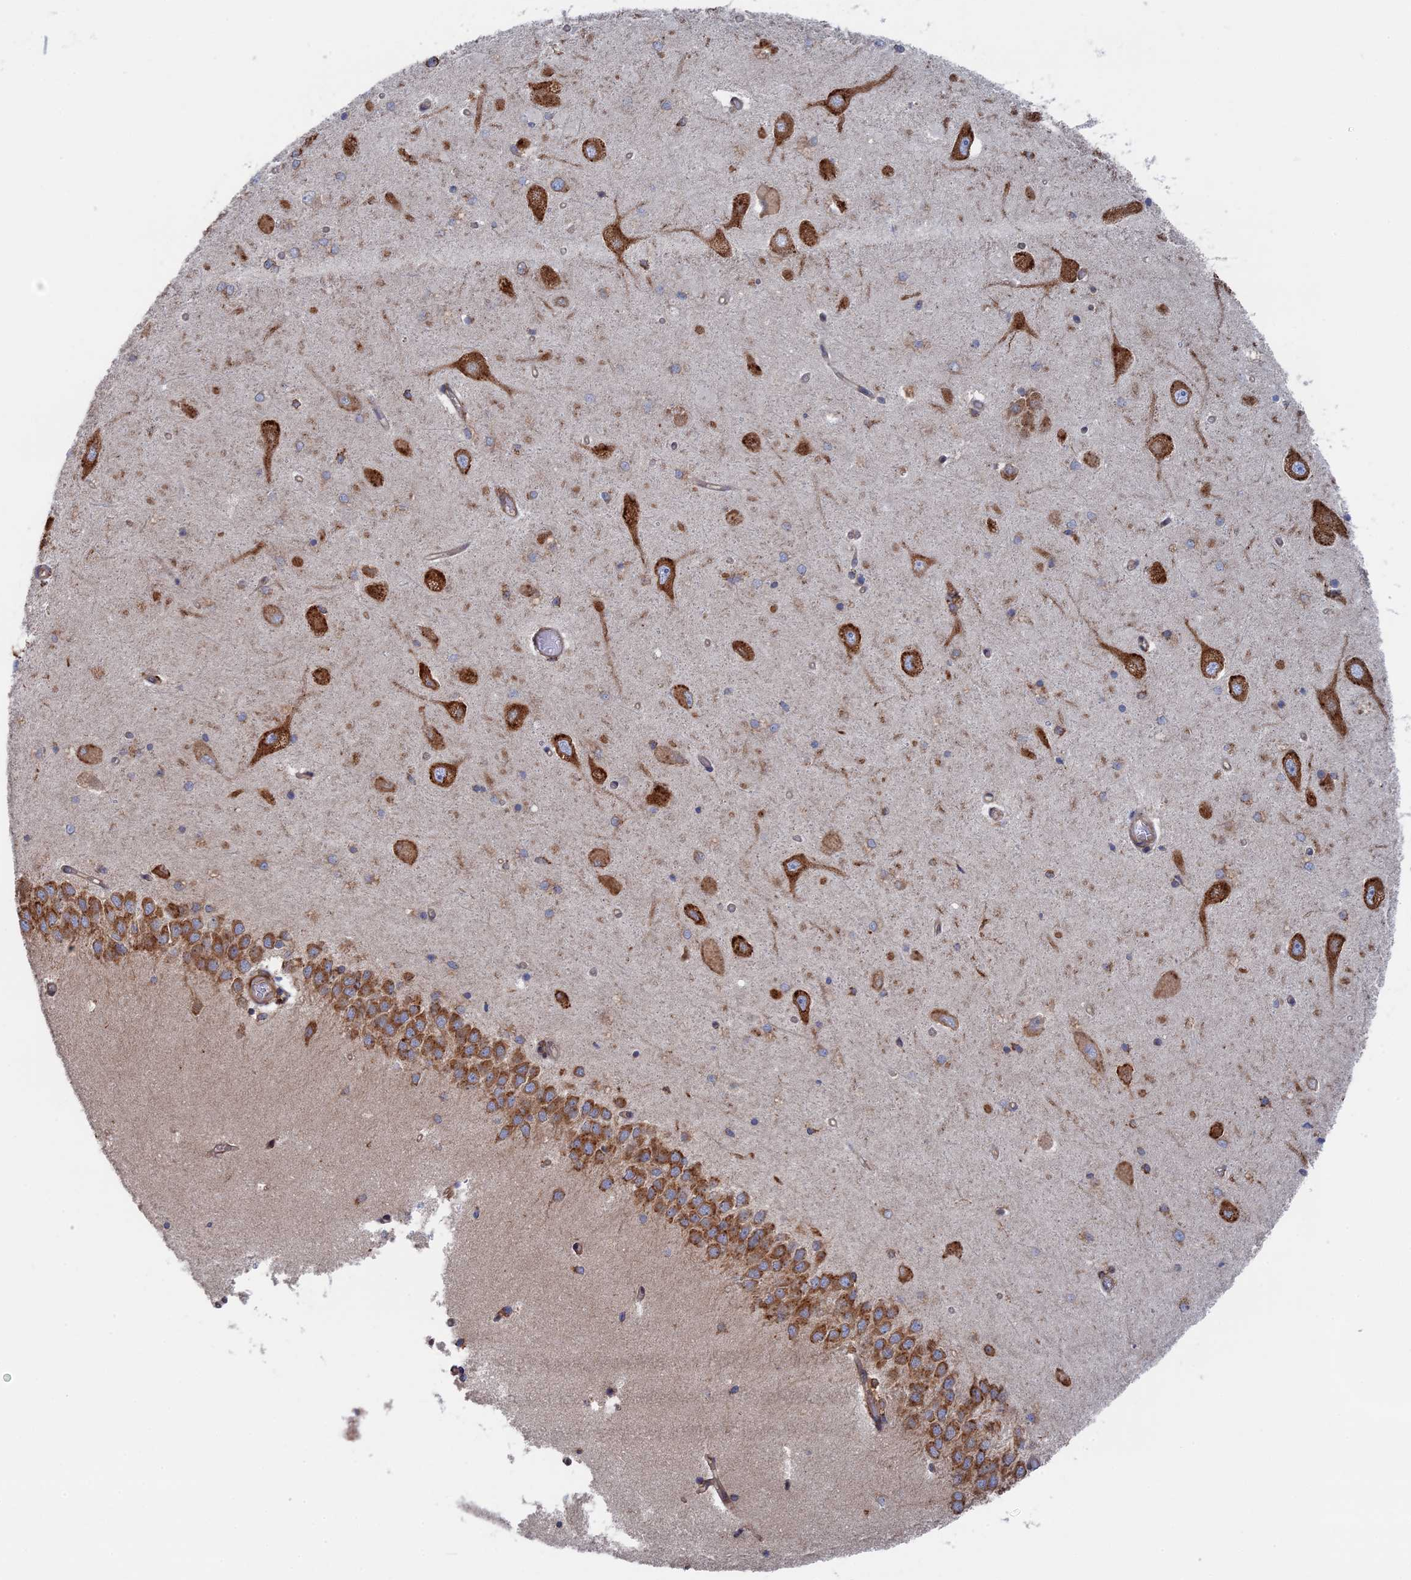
{"staining": {"intensity": "moderate", "quantity": "<25%", "location": "cytoplasmic/membranous"}, "tissue": "hippocampus", "cell_type": "Glial cells", "image_type": "normal", "snomed": [{"axis": "morphology", "description": "Normal tissue, NOS"}, {"axis": "topography", "description": "Hippocampus"}], "caption": "Immunohistochemical staining of normal hippocampus shows <25% levels of moderate cytoplasmic/membranous protein positivity in approximately <25% of glial cells.", "gene": "BPIFB6", "patient": {"sex": "male", "age": 45}}